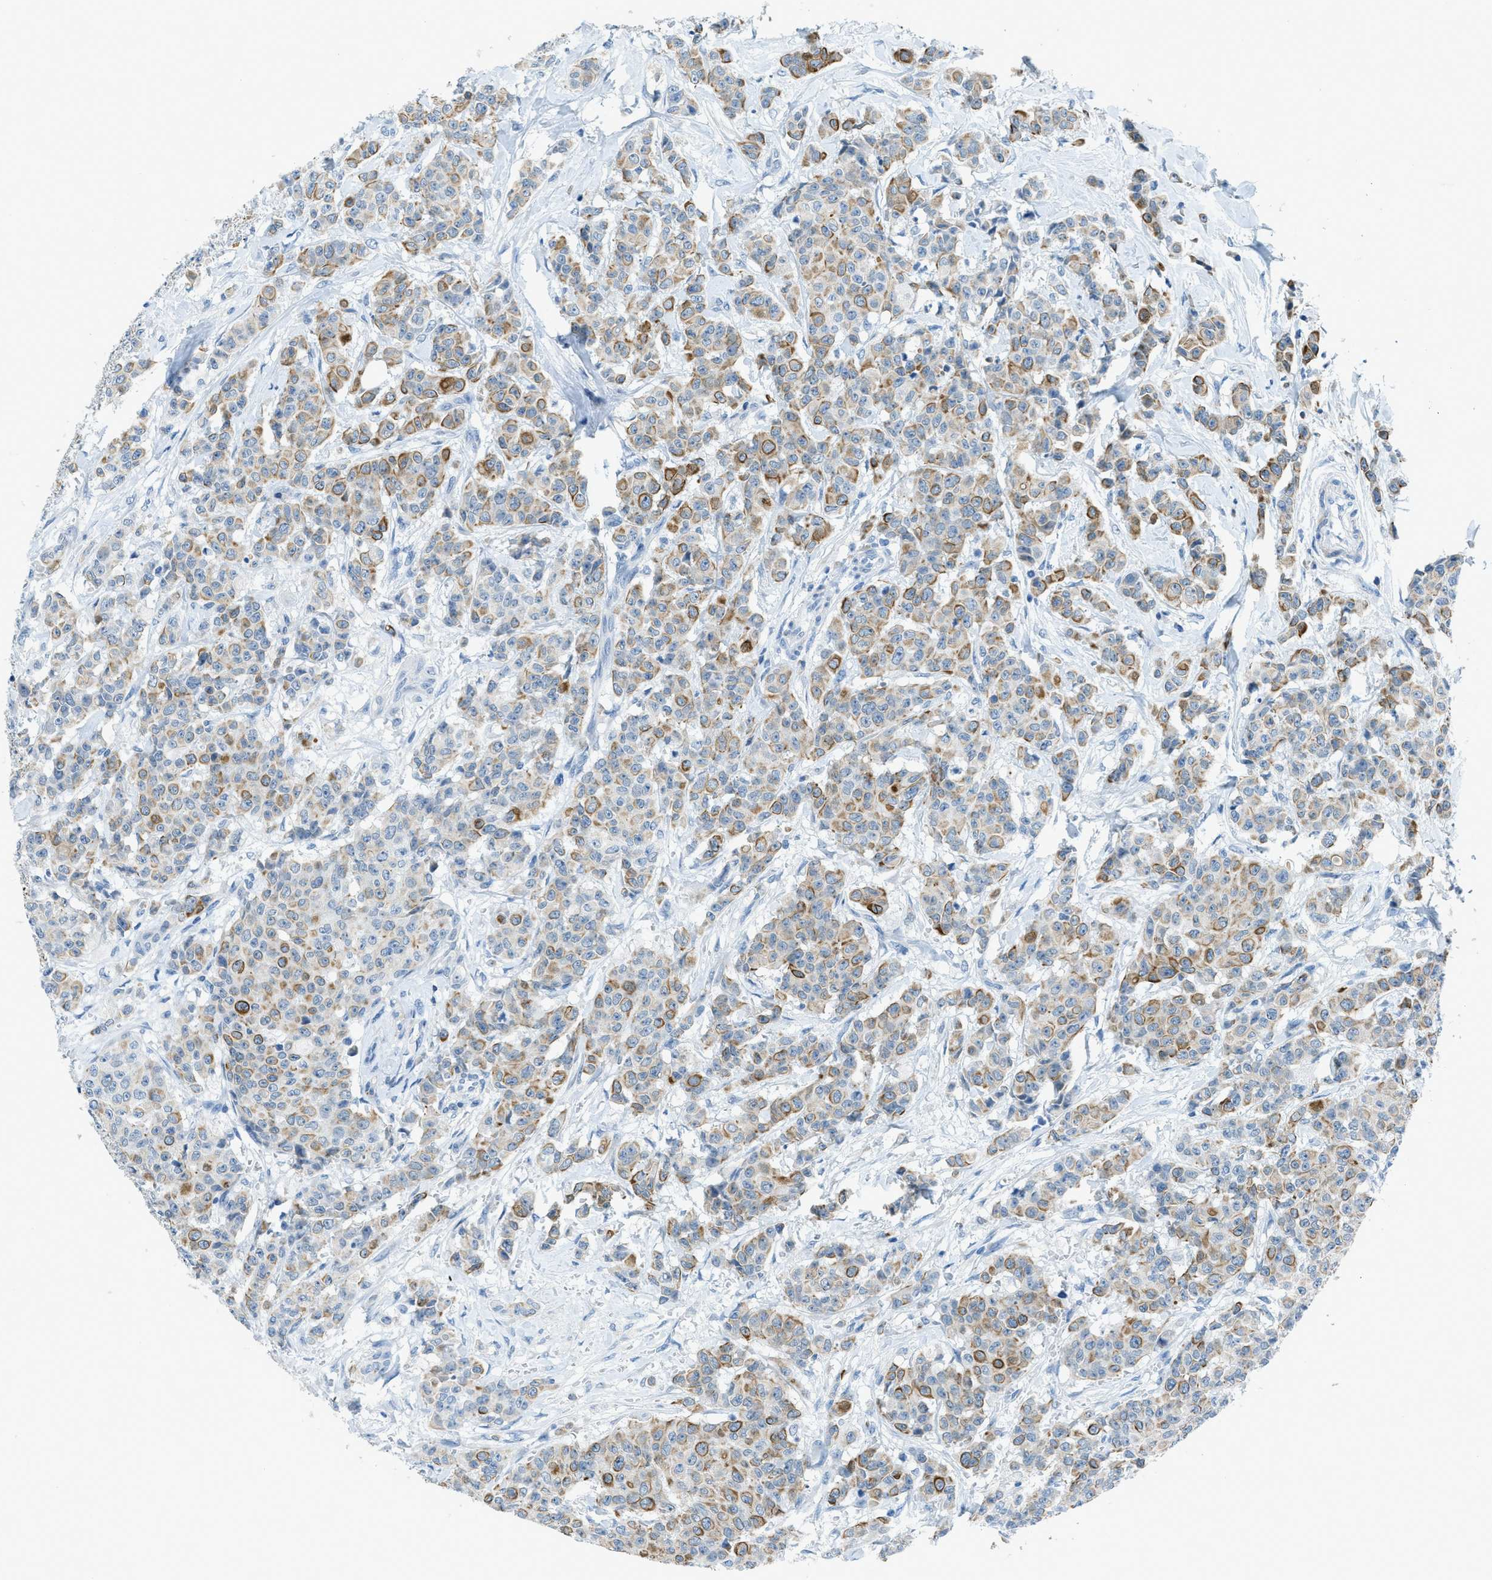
{"staining": {"intensity": "moderate", "quantity": "25%-75%", "location": "cytoplasmic/membranous"}, "tissue": "breast cancer", "cell_type": "Tumor cells", "image_type": "cancer", "snomed": [{"axis": "morphology", "description": "Normal tissue, NOS"}, {"axis": "morphology", "description": "Duct carcinoma"}, {"axis": "topography", "description": "Breast"}], "caption": "Breast cancer stained for a protein (brown) shows moderate cytoplasmic/membranous positive positivity in about 25%-75% of tumor cells.", "gene": "KLHL8", "patient": {"sex": "female", "age": 40}}